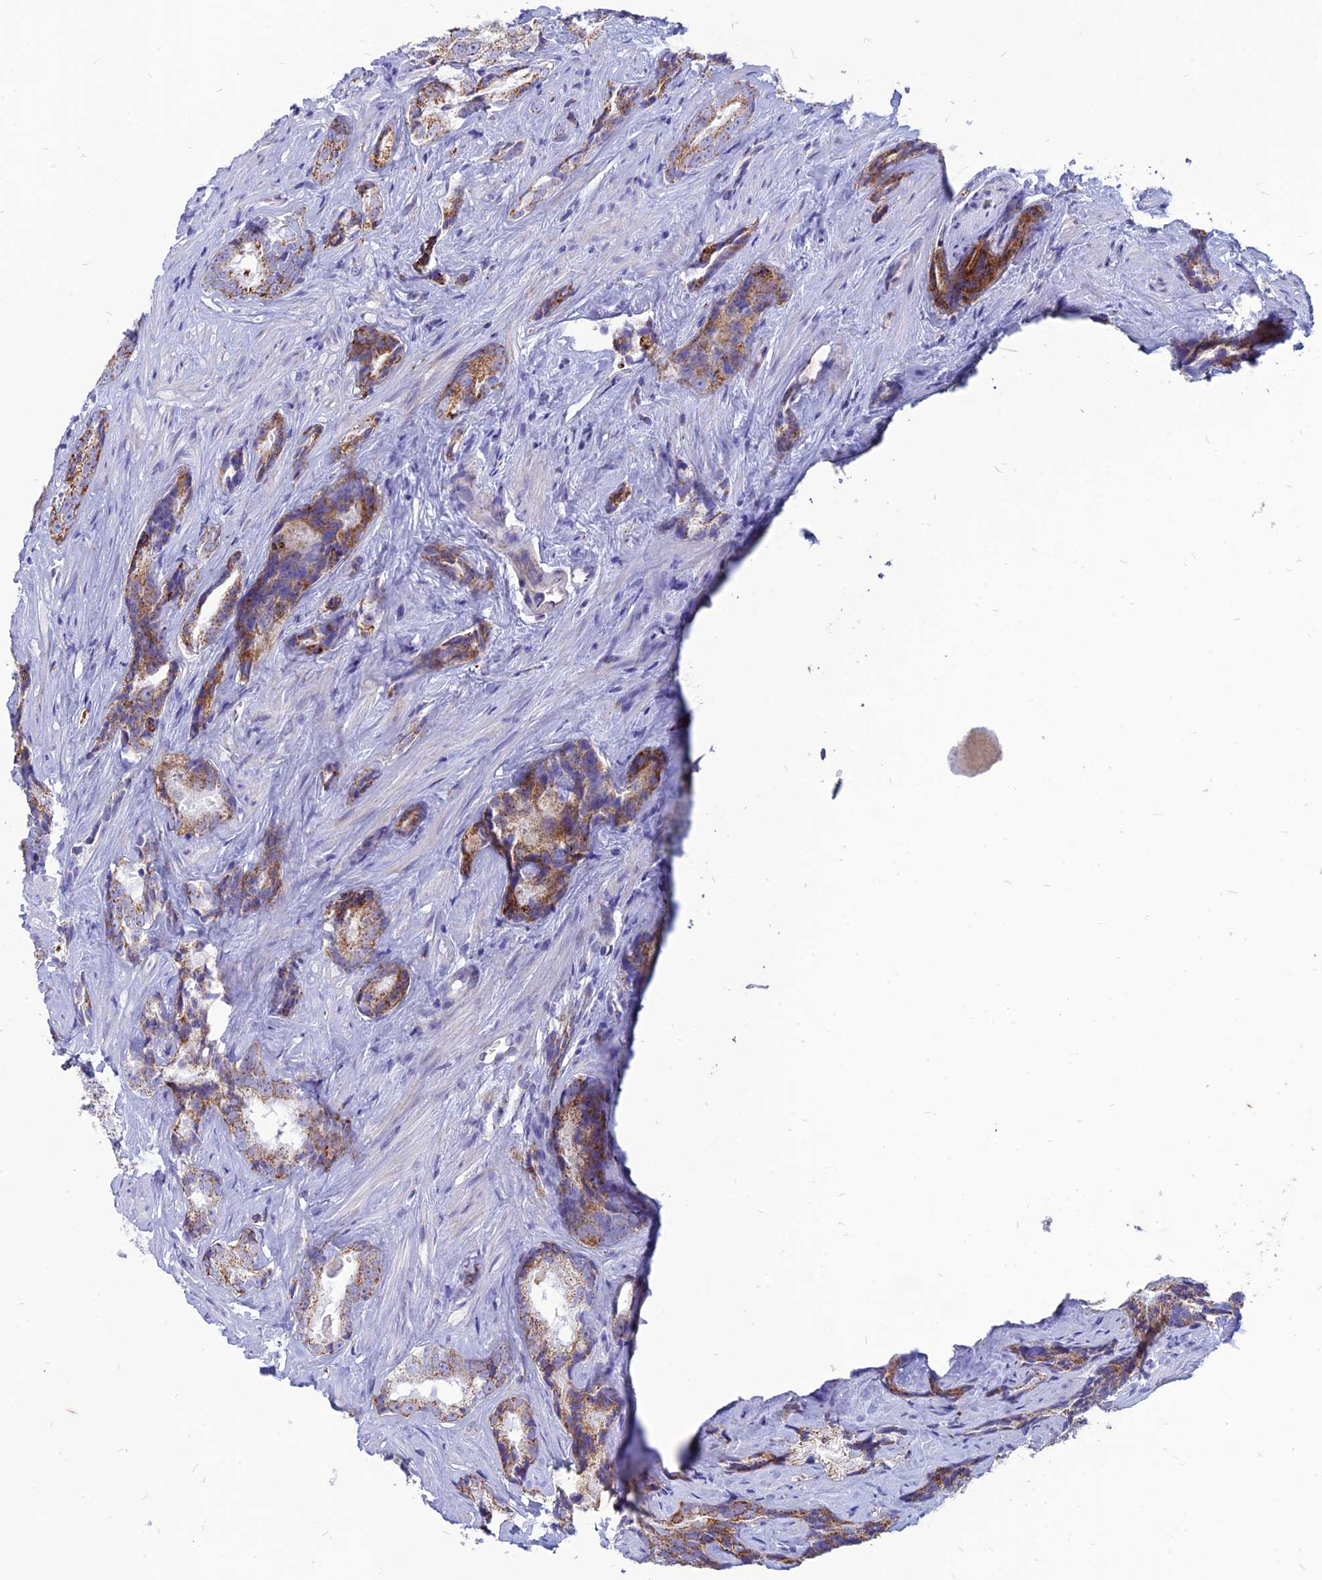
{"staining": {"intensity": "moderate", "quantity": ">75%", "location": "cytoplasmic/membranous"}, "tissue": "prostate cancer", "cell_type": "Tumor cells", "image_type": "cancer", "snomed": [{"axis": "morphology", "description": "Adenocarcinoma, High grade"}, {"axis": "topography", "description": "Prostate"}], "caption": "Prostate high-grade adenocarcinoma stained for a protein (brown) exhibits moderate cytoplasmic/membranous positive positivity in about >75% of tumor cells.", "gene": "PACC1", "patient": {"sex": "male", "age": 66}}